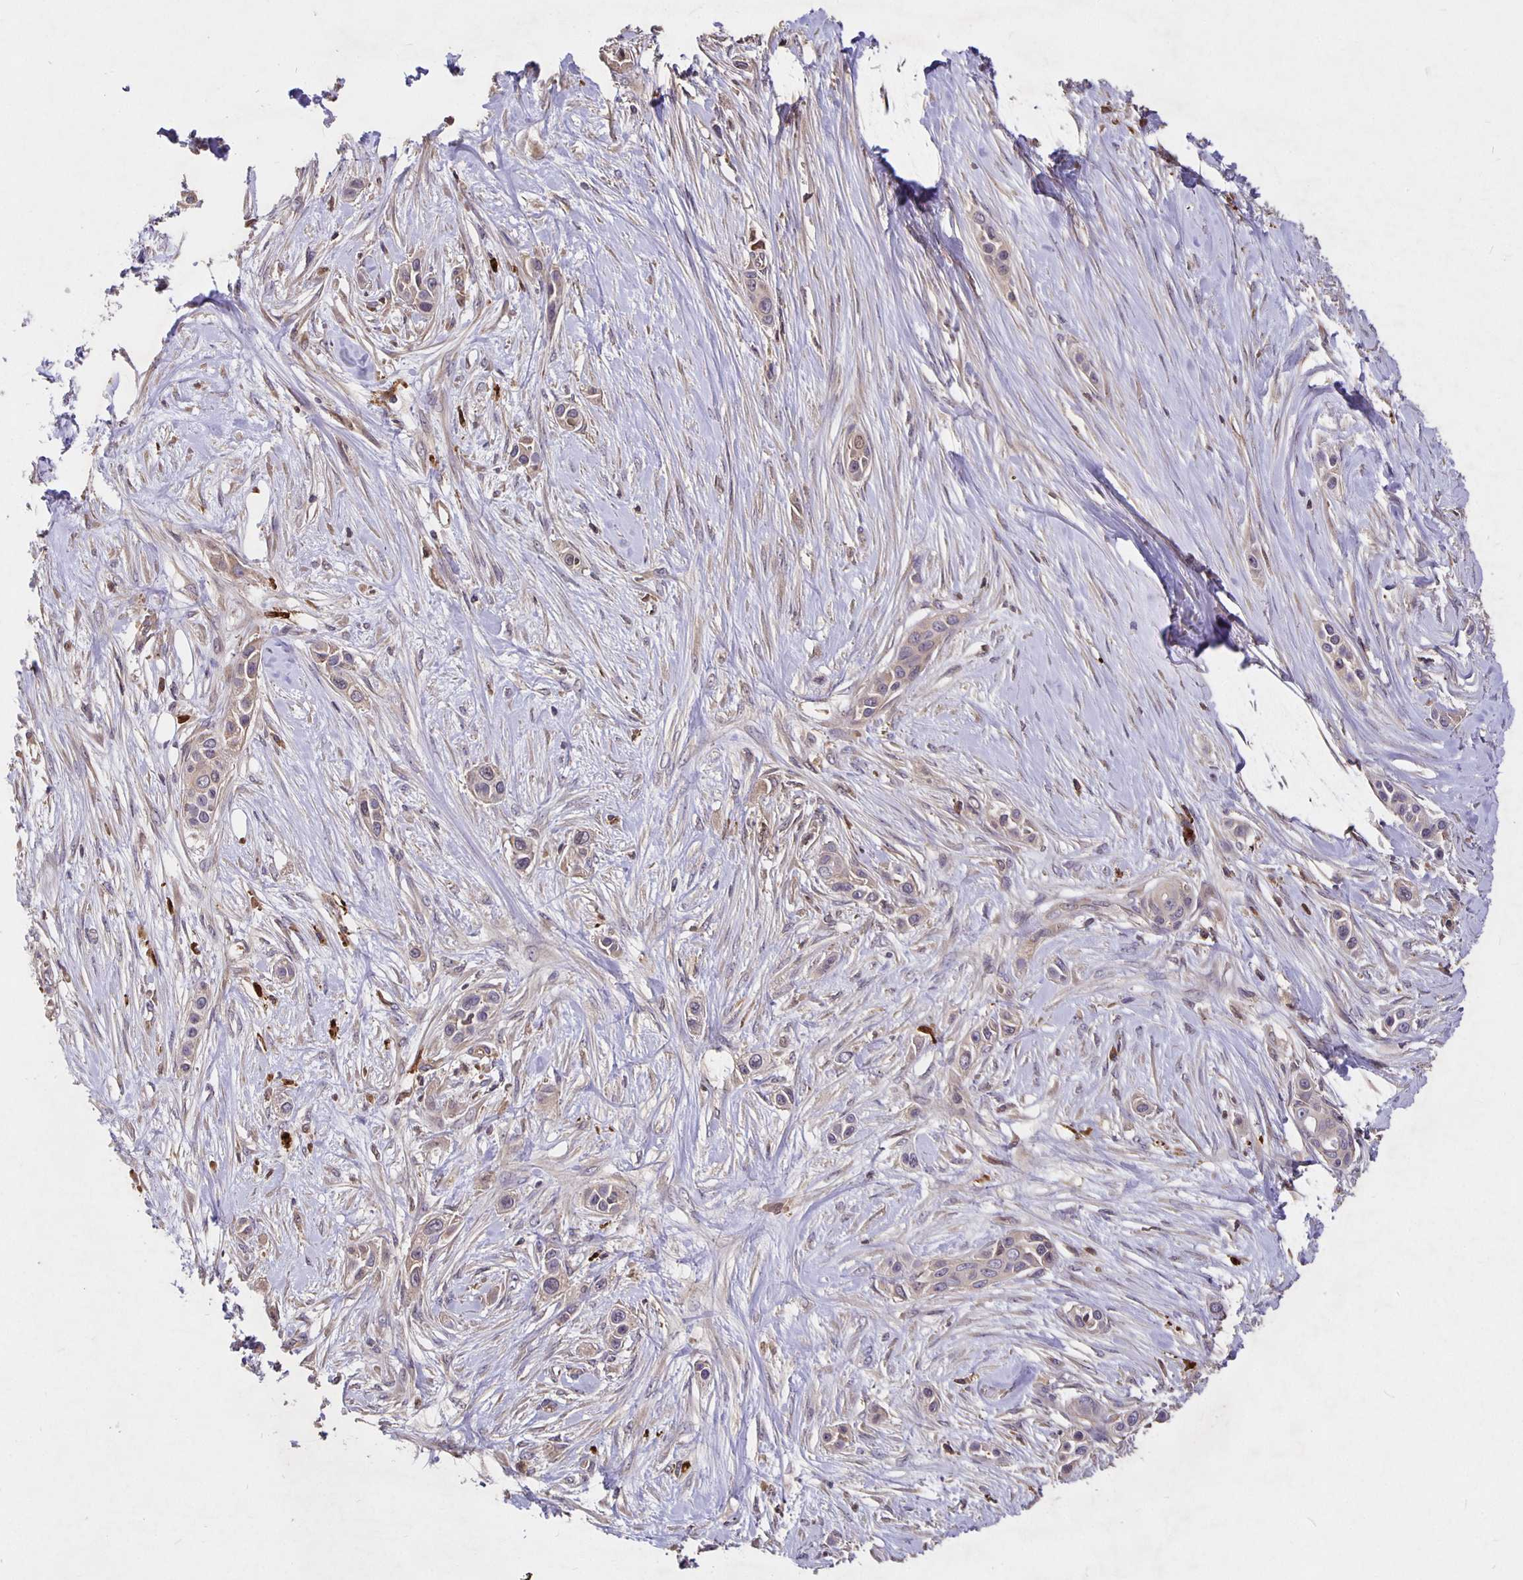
{"staining": {"intensity": "negative", "quantity": "none", "location": "none"}, "tissue": "skin cancer", "cell_type": "Tumor cells", "image_type": "cancer", "snomed": [{"axis": "morphology", "description": "Squamous cell carcinoma, NOS"}, {"axis": "topography", "description": "Skin"}], "caption": "Immunohistochemistry (IHC) image of neoplastic tissue: skin cancer stained with DAB demonstrates no significant protein staining in tumor cells.", "gene": "NOG", "patient": {"sex": "female", "age": 69}}